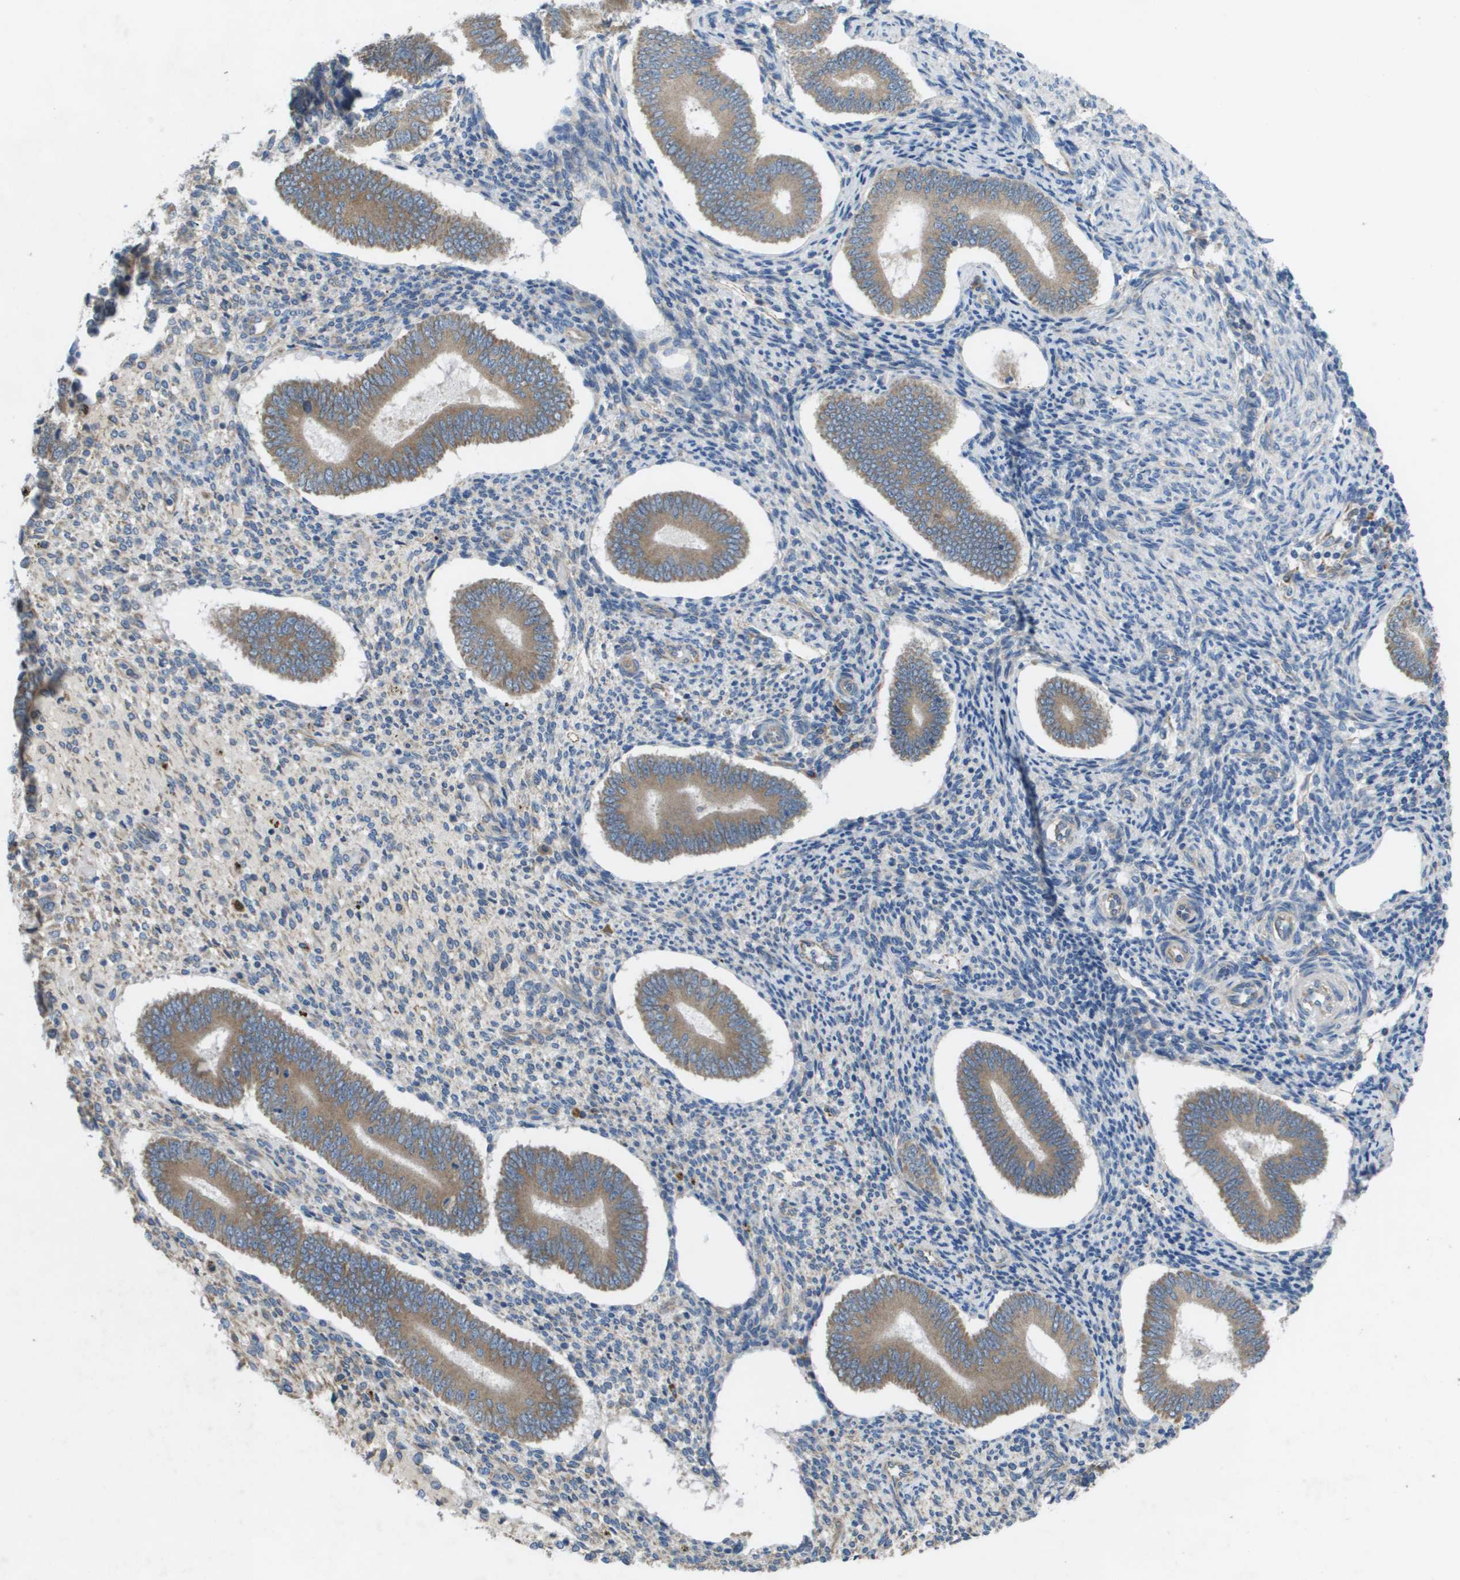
{"staining": {"intensity": "negative", "quantity": "none", "location": "none"}, "tissue": "endometrium", "cell_type": "Cells in endometrial stroma", "image_type": "normal", "snomed": [{"axis": "morphology", "description": "Normal tissue, NOS"}, {"axis": "topography", "description": "Endometrium"}], "caption": "Protein analysis of normal endometrium shows no significant staining in cells in endometrial stroma.", "gene": "CLCN2", "patient": {"sex": "female", "age": 42}}